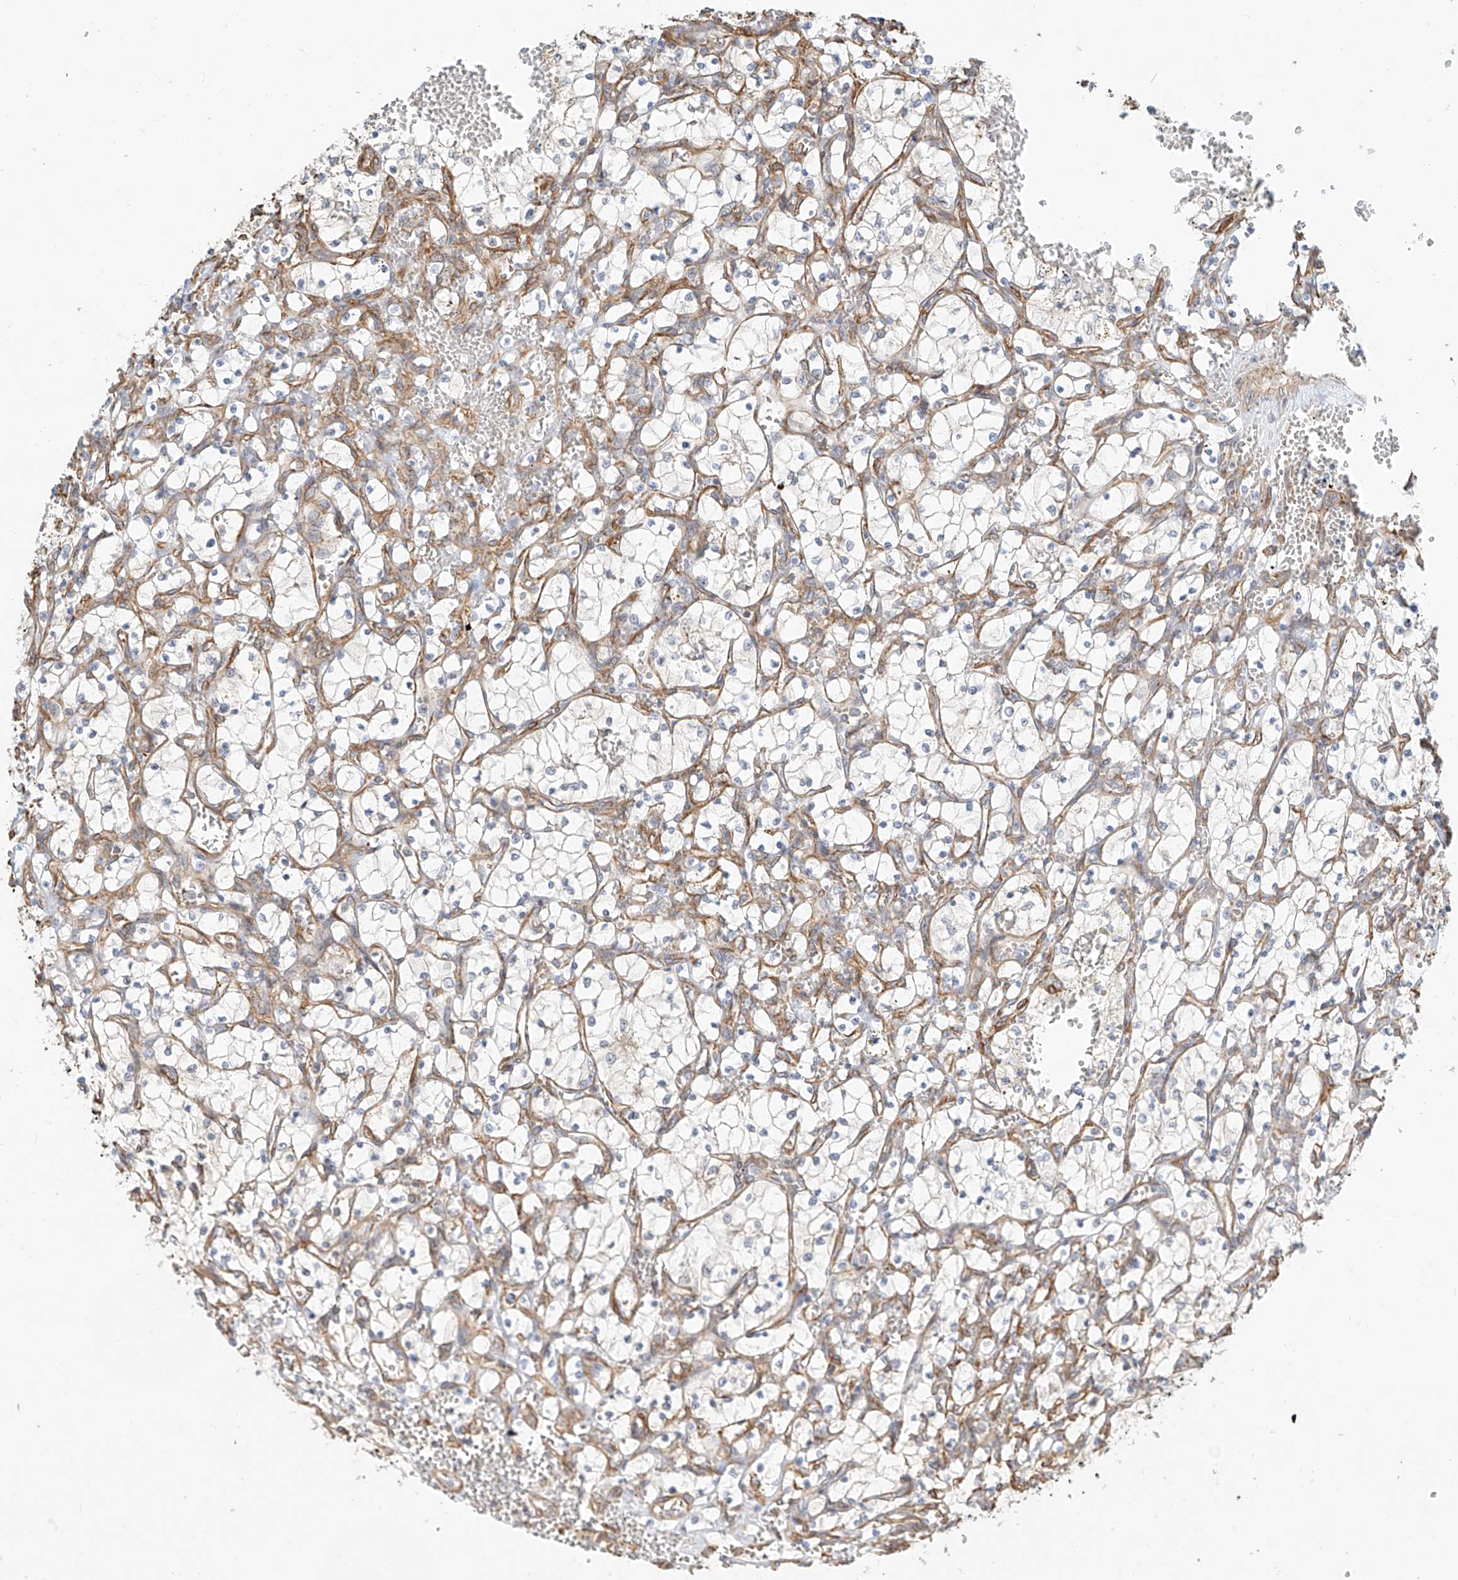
{"staining": {"intensity": "negative", "quantity": "none", "location": "none"}, "tissue": "renal cancer", "cell_type": "Tumor cells", "image_type": "cancer", "snomed": [{"axis": "morphology", "description": "Adenocarcinoma, NOS"}, {"axis": "topography", "description": "Kidney"}], "caption": "High power microscopy histopathology image of an immunohistochemistry histopathology image of renal cancer (adenocarcinoma), revealing no significant staining in tumor cells.", "gene": "CSMD3", "patient": {"sex": "female", "age": 69}}